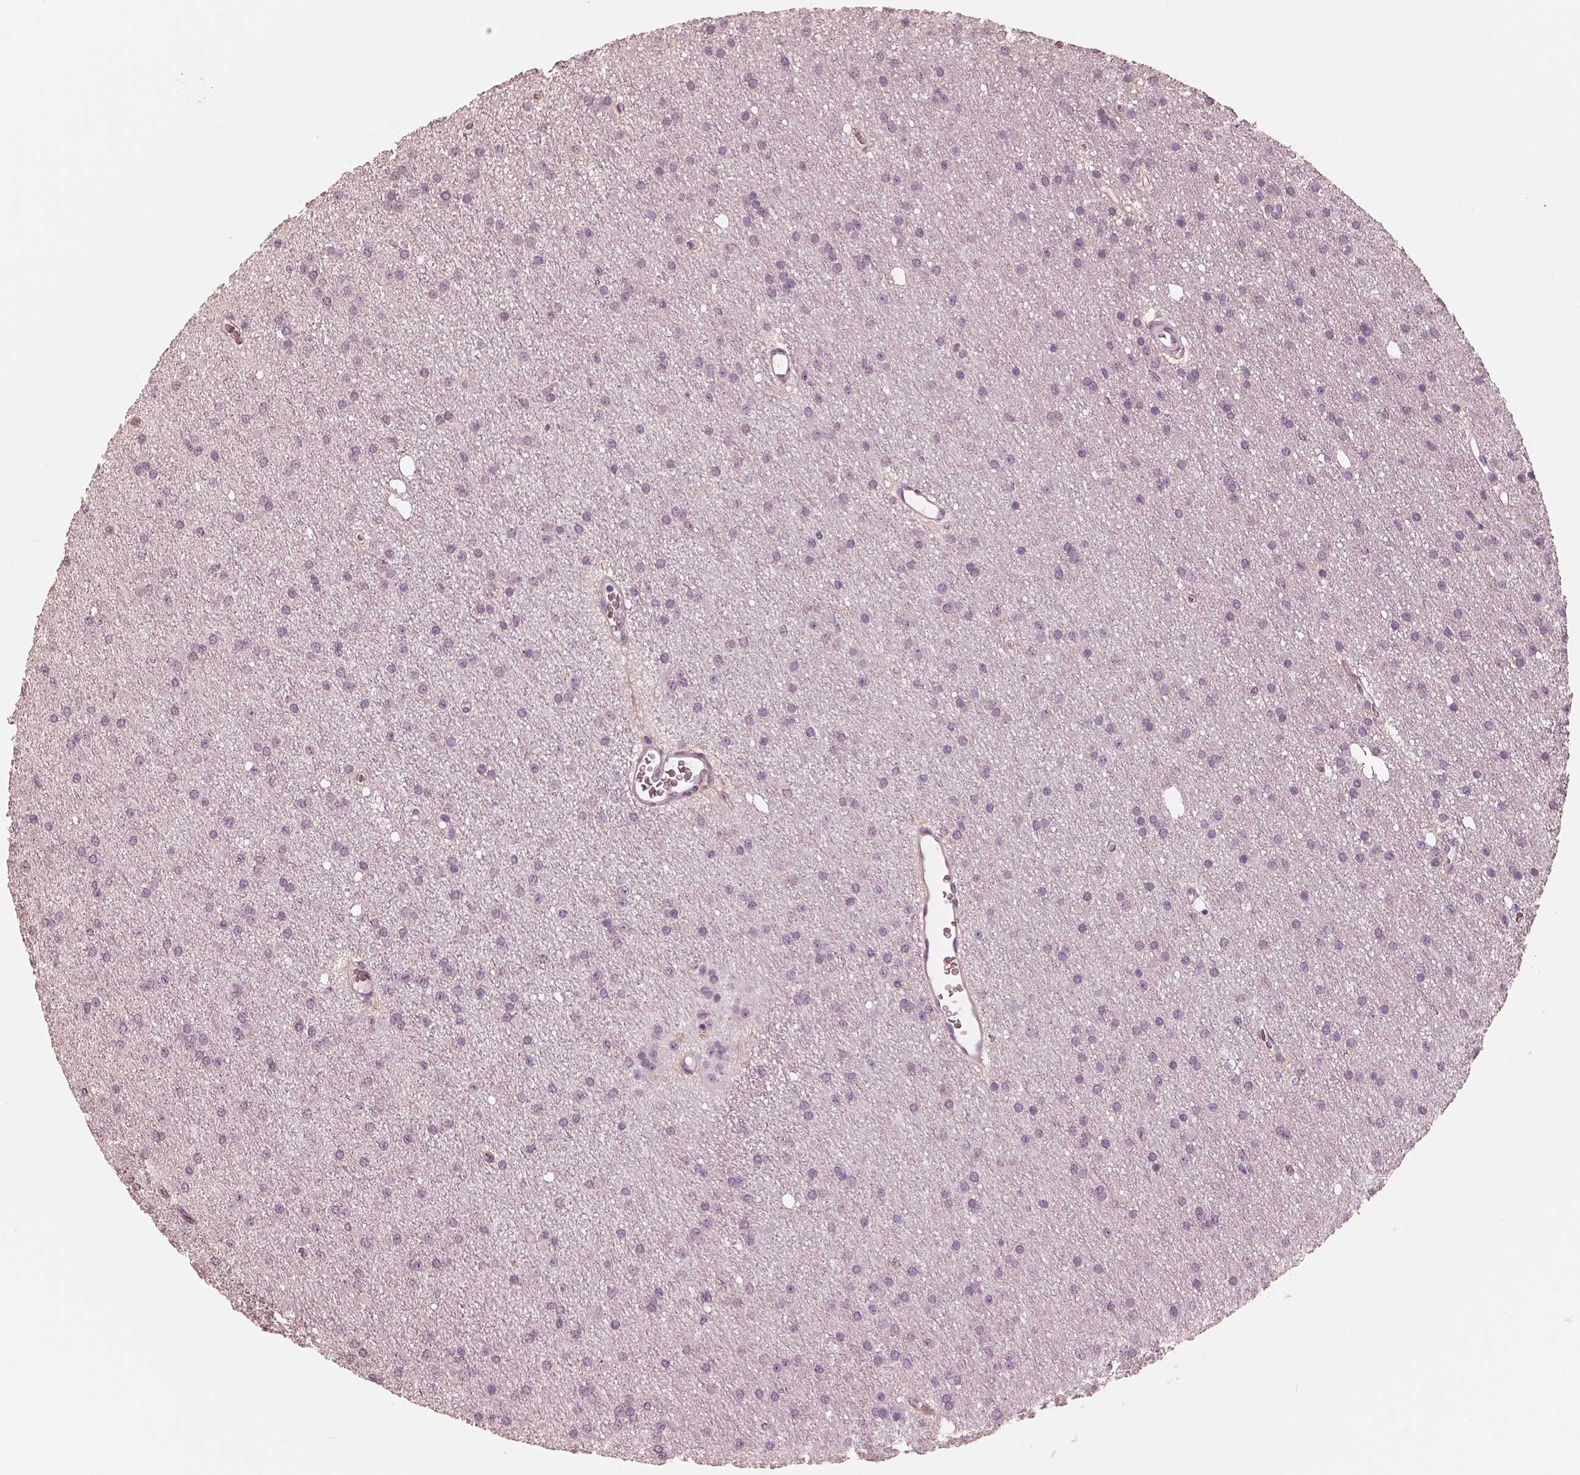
{"staining": {"intensity": "negative", "quantity": "none", "location": "none"}, "tissue": "glioma", "cell_type": "Tumor cells", "image_type": "cancer", "snomed": [{"axis": "morphology", "description": "Glioma, malignant, Low grade"}, {"axis": "topography", "description": "Brain"}], "caption": "IHC of glioma reveals no expression in tumor cells.", "gene": "CALR3", "patient": {"sex": "male", "age": 27}}